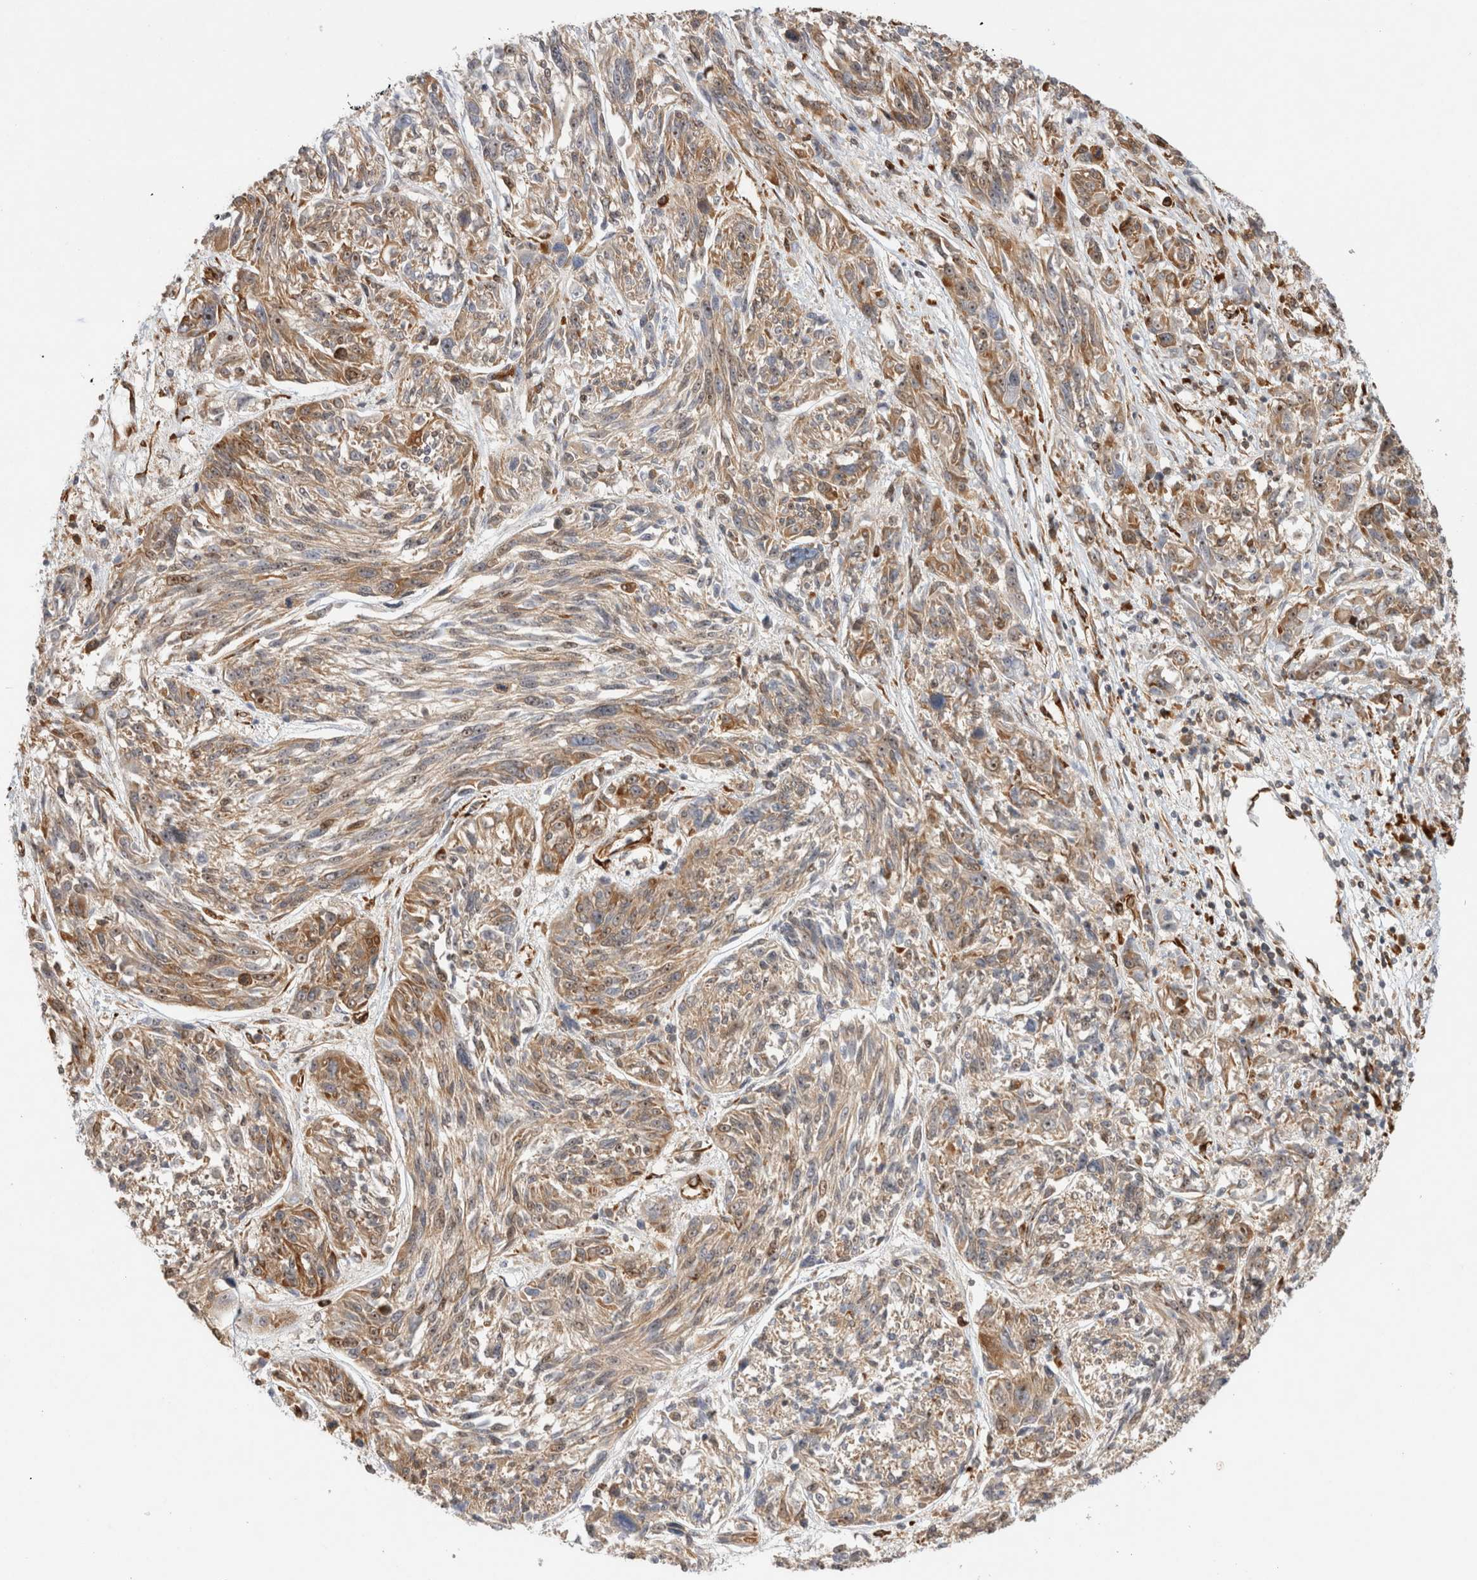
{"staining": {"intensity": "weak", "quantity": ">75%", "location": "cytoplasmic/membranous"}, "tissue": "melanoma", "cell_type": "Tumor cells", "image_type": "cancer", "snomed": [{"axis": "morphology", "description": "Malignant melanoma, NOS"}, {"axis": "topography", "description": "Skin"}], "caption": "The histopathology image shows immunohistochemical staining of melanoma. There is weak cytoplasmic/membranous staining is appreciated in about >75% of tumor cells.", "gene": "TCF4", "patient": {"sex": "male", "age": 53}}